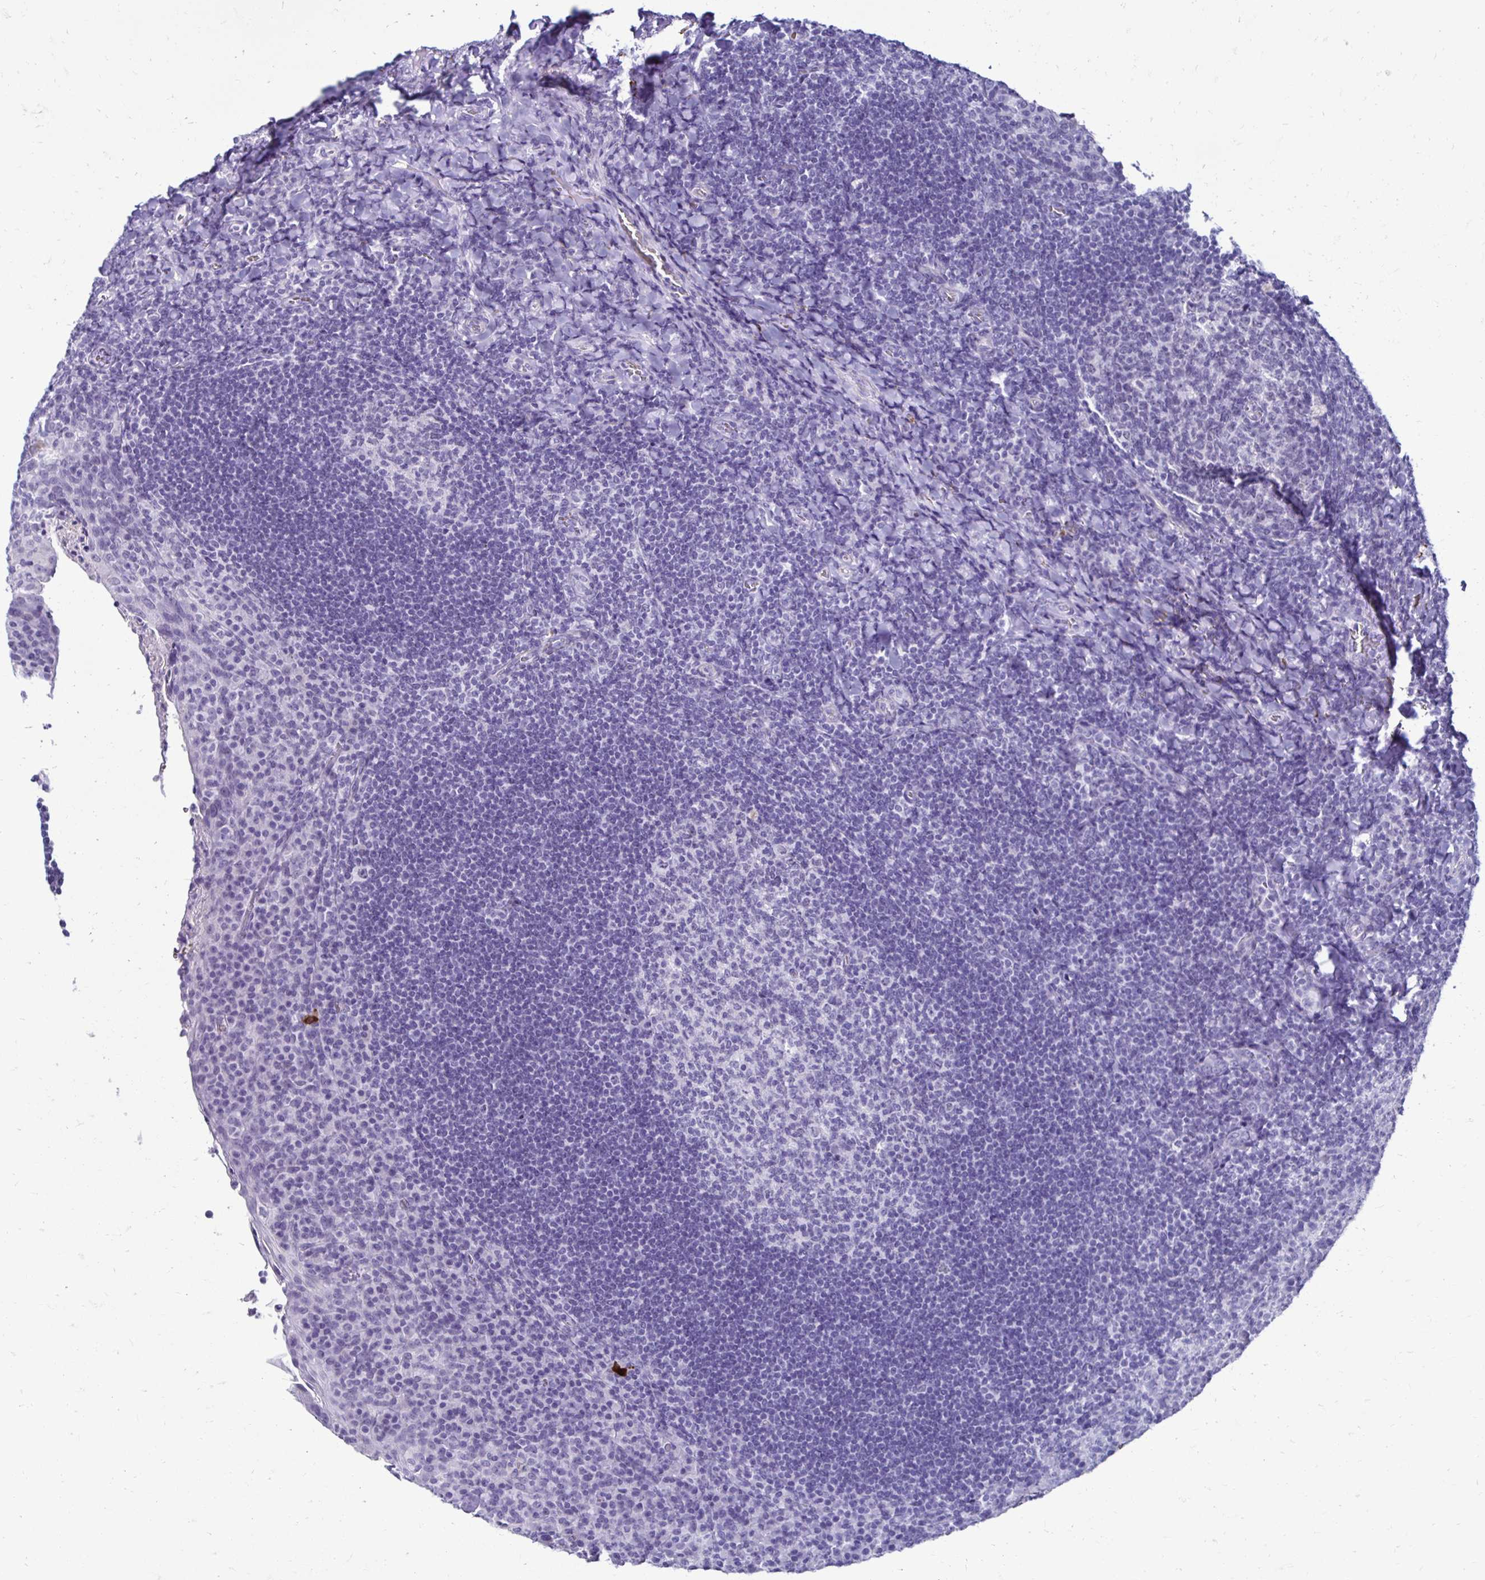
{"staining": {"intensity": "negative", "quantity": "none", "location": "none"}, "tissue": "tonsil", "cell_type": "Germinal center cells", "image_type": "normal", "snomed": [{"axis": "morphology", "description": "Normal tissue, NOS"}, {"axis": "topography", "description": "Tonsil"}], "caption": "The photomicrograph displays no significant expression in germinal center cells of tonsil. (Immunohistochemistry (ihc), brightfield microscopy, high magnification).", "gene": "RHBDL3", "patient": {"sex": "male", "age": 17}}